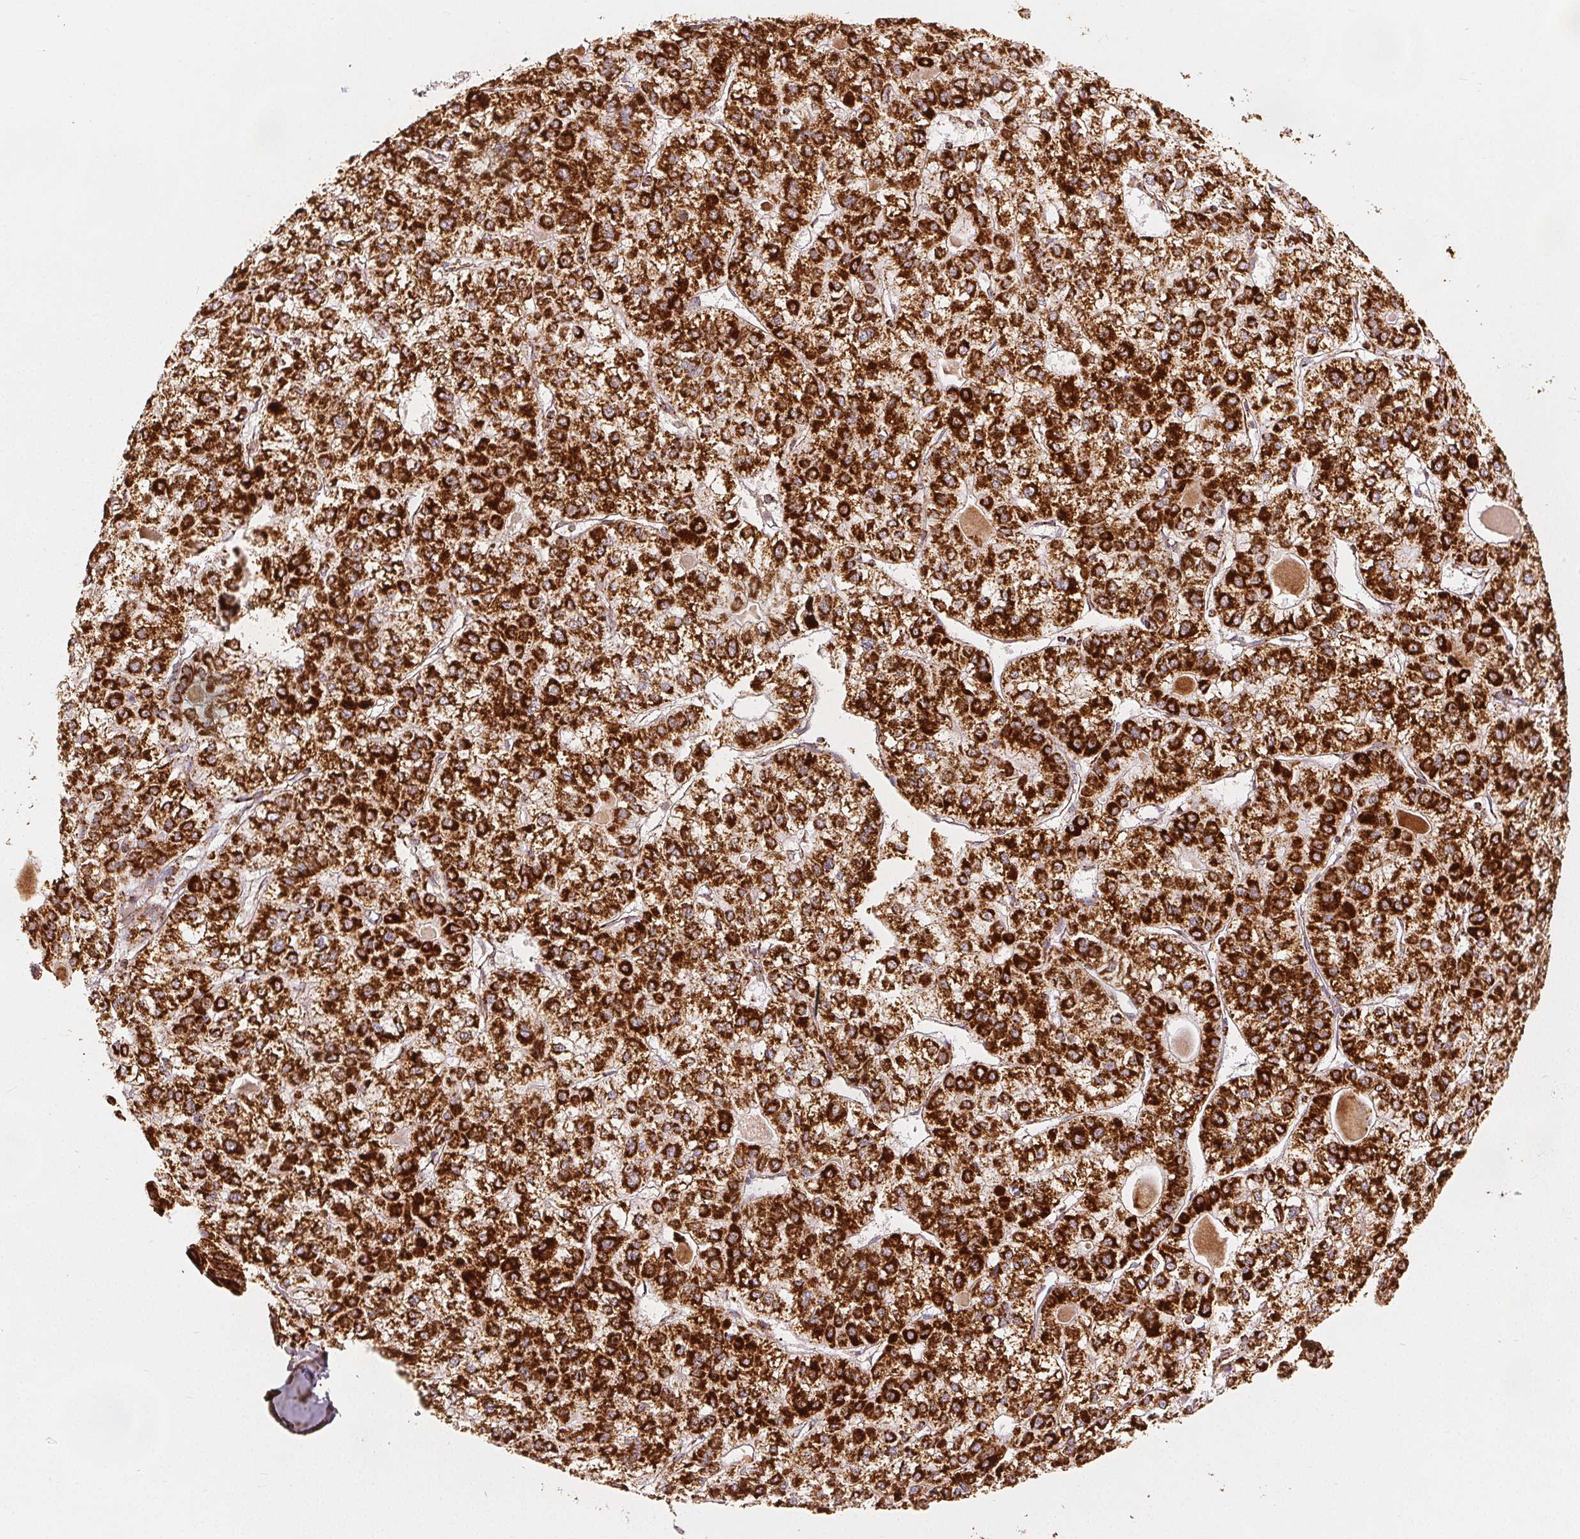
{"staining": {"intensity": "strong", "quantity": ">75%", "location": "cytoplasmic/membranous"}, "tissue": "liver cancer", "cell_type": "Tumor cells", "image_type": "cancer", "snomed": [{"axis": "morphology", "description": "Carcinoma, Hepatocellular, NOS"}, {"axis": "topography", "description": "Liver"}], "caption": "Tumor cells show high levels of strong cytoplasmic/membranous positivity in approximately >75% of cells in liver hepatocellular carcinoma.", "gene": "SDHB", "patient": {"sex": "female", "age": 43}}